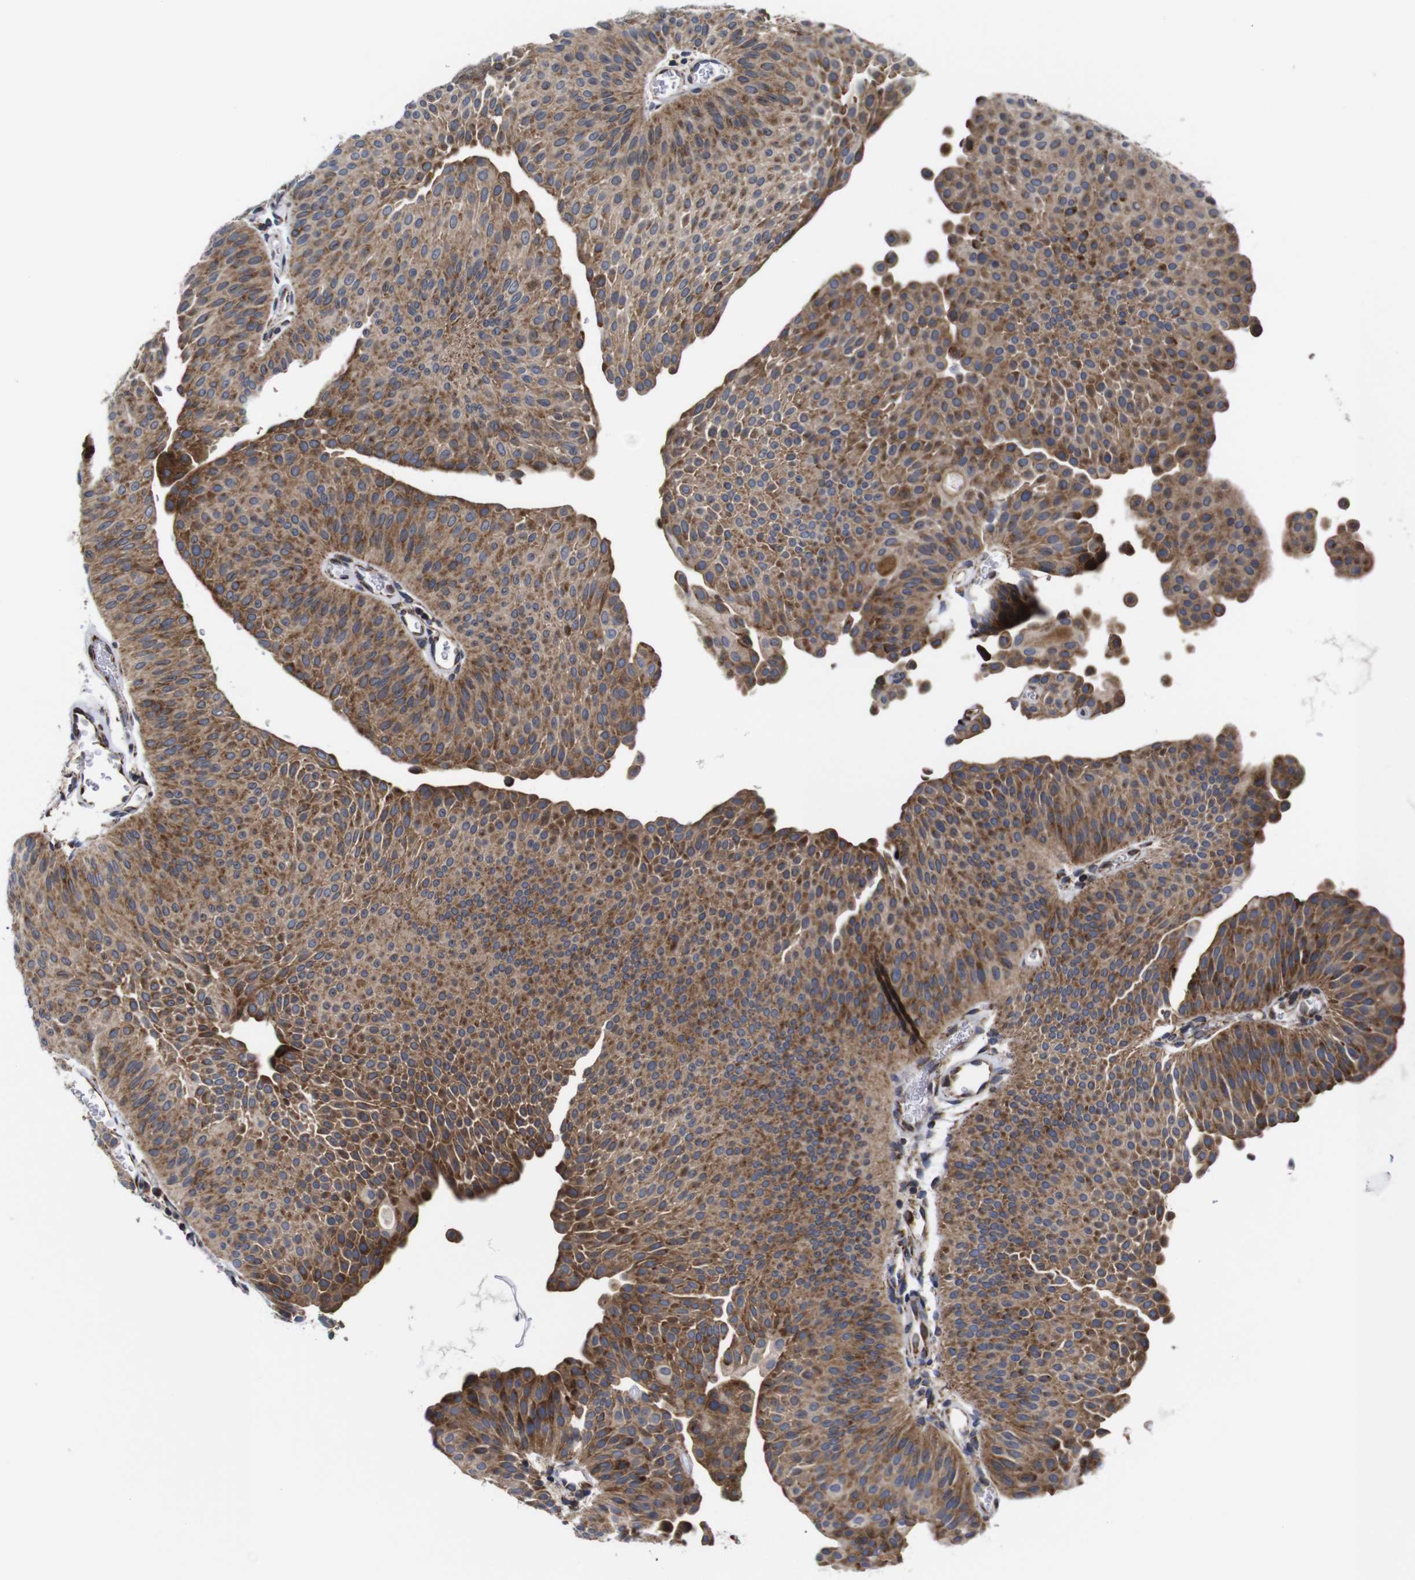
{"staining": {"intensity": "moderate", "quantity": ">75%", "location": "cytoplasmic/membranous"}, "tissue": "urothelial cancer", "cell_type": "Tumor cells", "image_type": "cancer", "snomed": [{"axis": "morphology", "description": "Urothelial carcinoma, Low grade"}, {"axis": "topography", "description": "Urinary bladder"}], "caption": "Immunohistochemical staining of low-grade urothelial carcinoma shows medium levels of moderate cytoplasmic/membranous expression in about >75% of tumor cells.", "gene": "C17orf80", "patient": {"sex": "female", "age": 60}}